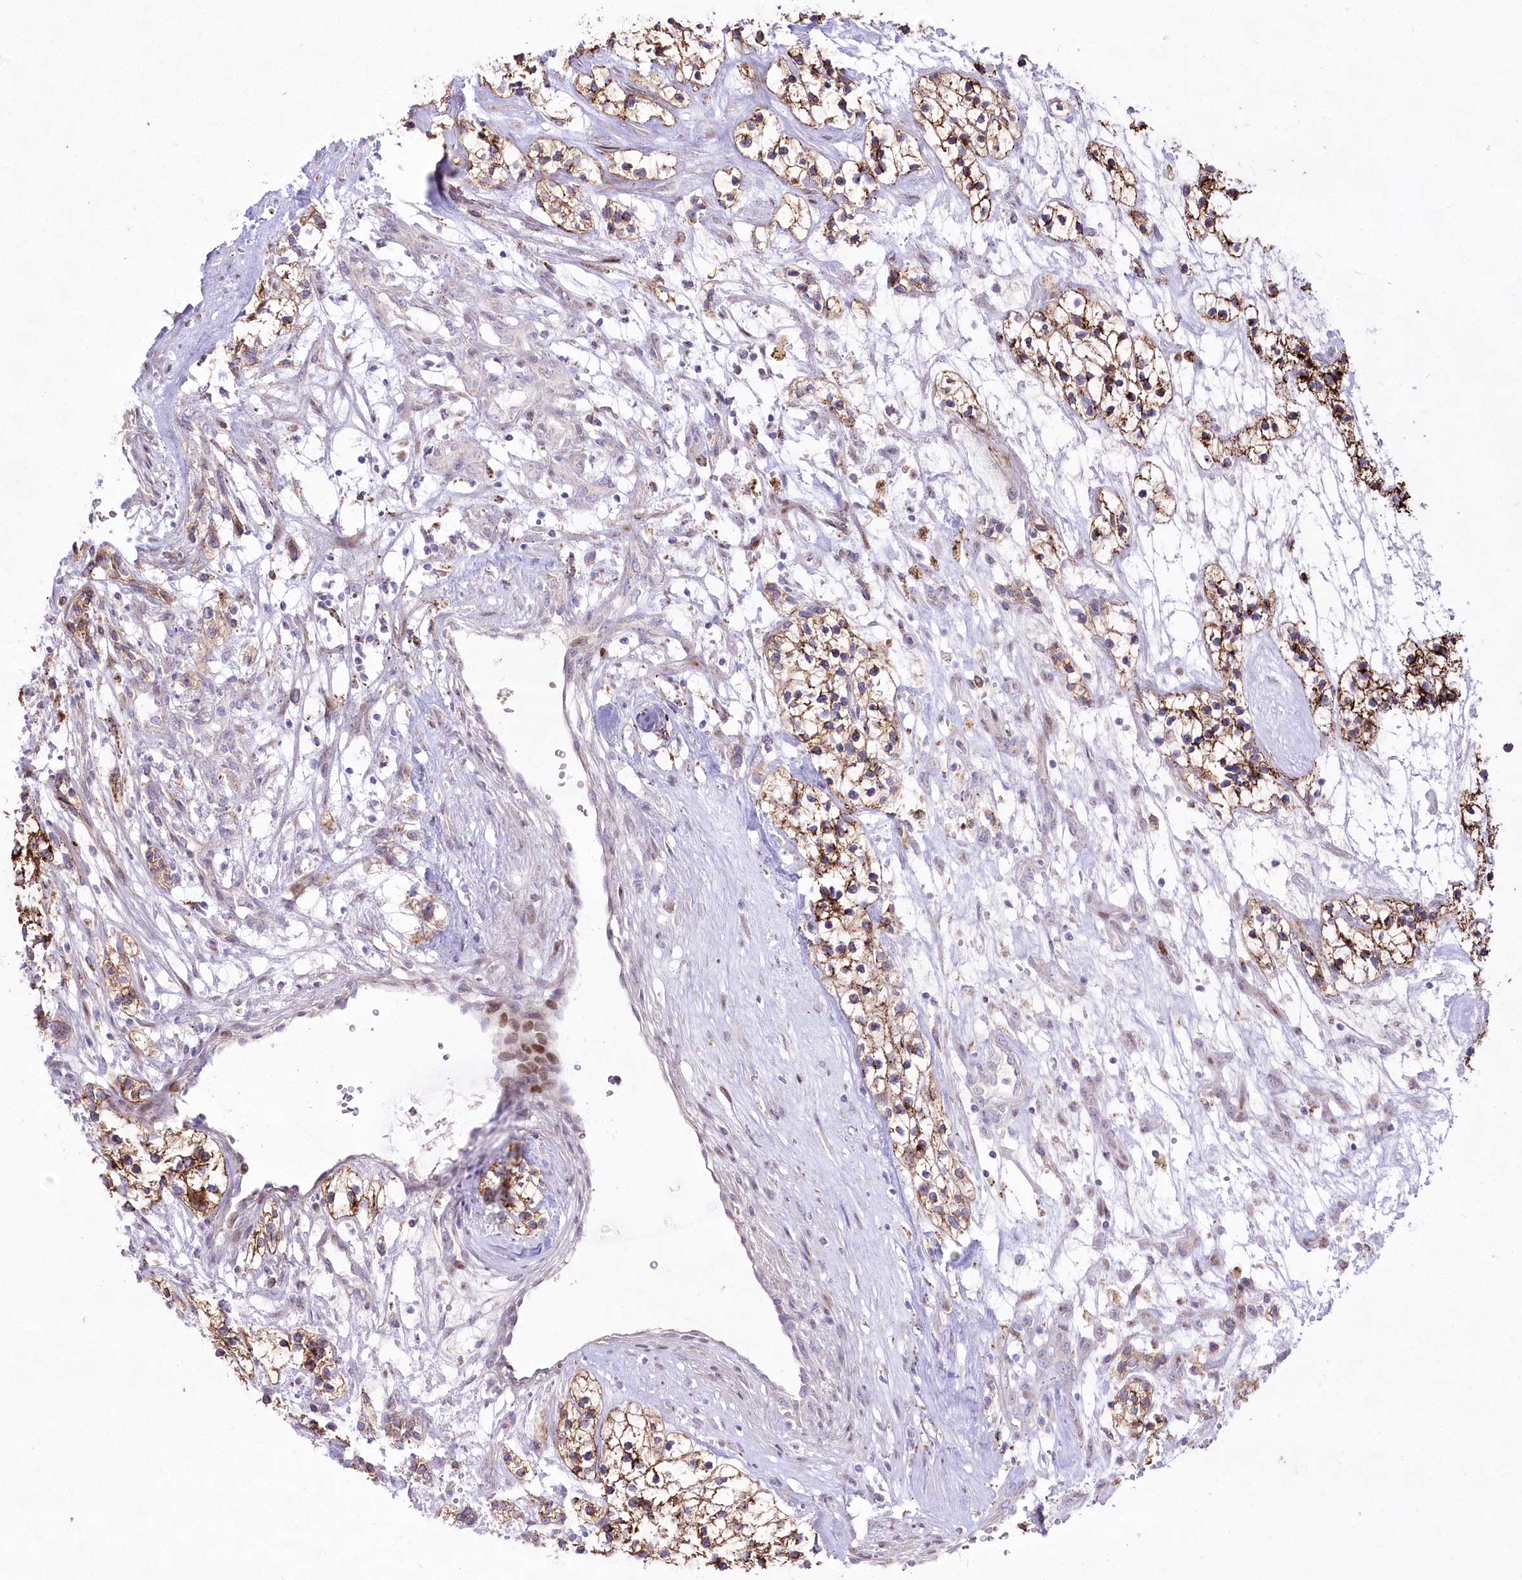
{"staining": {"intensity": "moderate", "quantity": "25%-75%", "location": "cytoplasmic/membranous"}, "tissue": "renal cancer", "cell_type": "Tumor cells", "image_type": "cancer", "snomed": [{"axis": "morphology", "description": "Adenocarcinoma, NOS"}, {"axis": "topography", "description": "Kidney"}], "caption": "Renal cancer (adenocarcinoma) stained with DAB (3,3'-diaminobenzidine) immunohistochemistry (IHC) shows medium levels of moderate cytoplasmic/membranous expression in approximately 25%-75% of tumor cells. (Stains: DAB in brown, nuclei in blue, Microscopy: brightfield microscopy at high magnification).", "gene": "CEP164", "patient": {"sex": "female", "age": 57}}